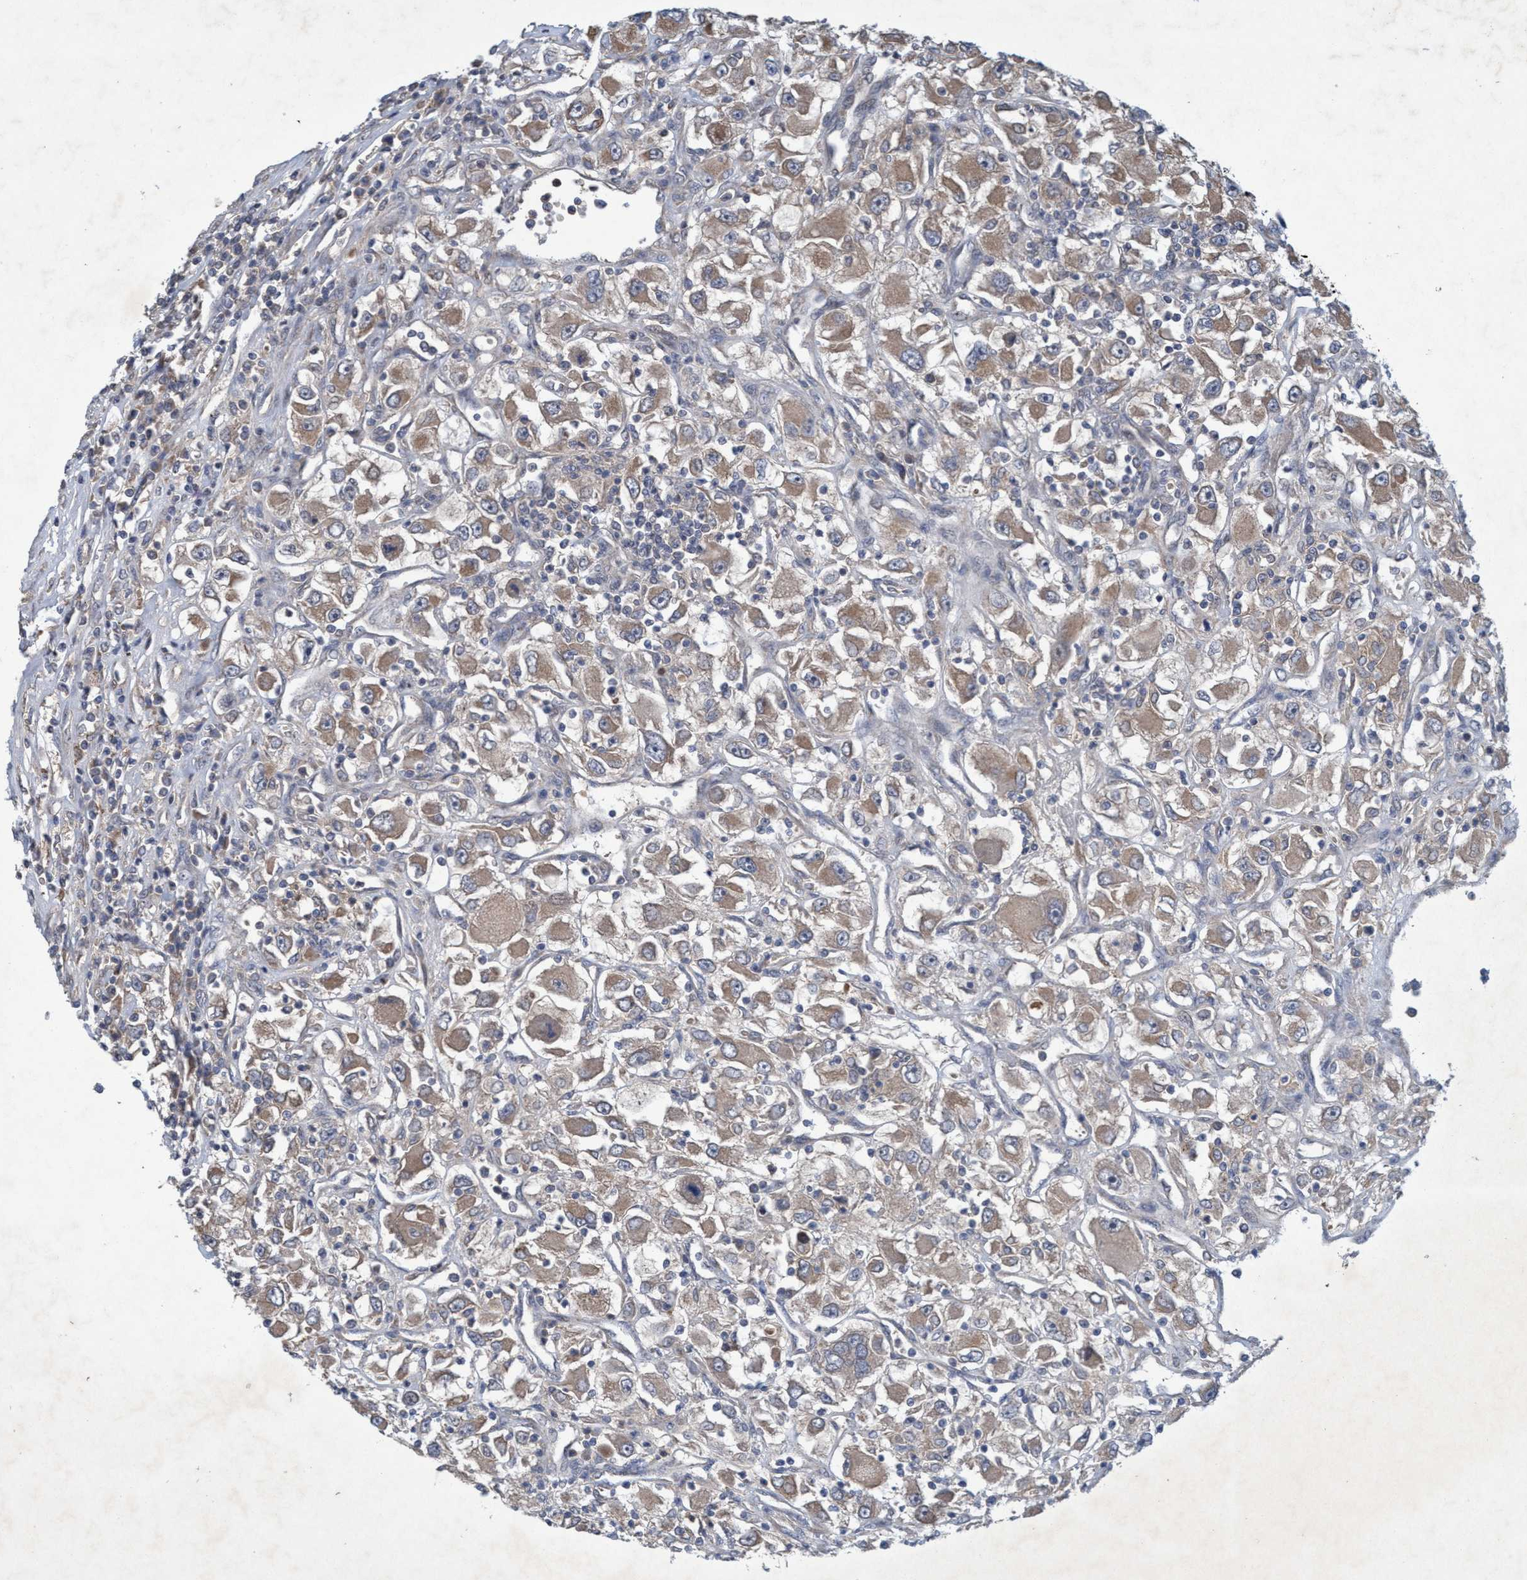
{"staining": {"intensity": "weak", "quantity": "25%-75%", "location": "cytoplasmic/membranous"}, "tissue": "renal cancer", "cell_type": "Tumor cells", "image_type": "cancer", "snomed": [{"axis": "morphology", "description": "Adenocarcinoma, NOS"}, {"axis": "topography", "description": "Kidney"}], "caption": "IHC photomicrograph of adenocarcinoma (renal) stained for a protein (brown), which exhibits low levels of weak cytoplasmic/membranous expression in approximately 25%-75% of tumor cells.", "gene": "ZNF677", "patient": {"sex": "female", "age": 52}}